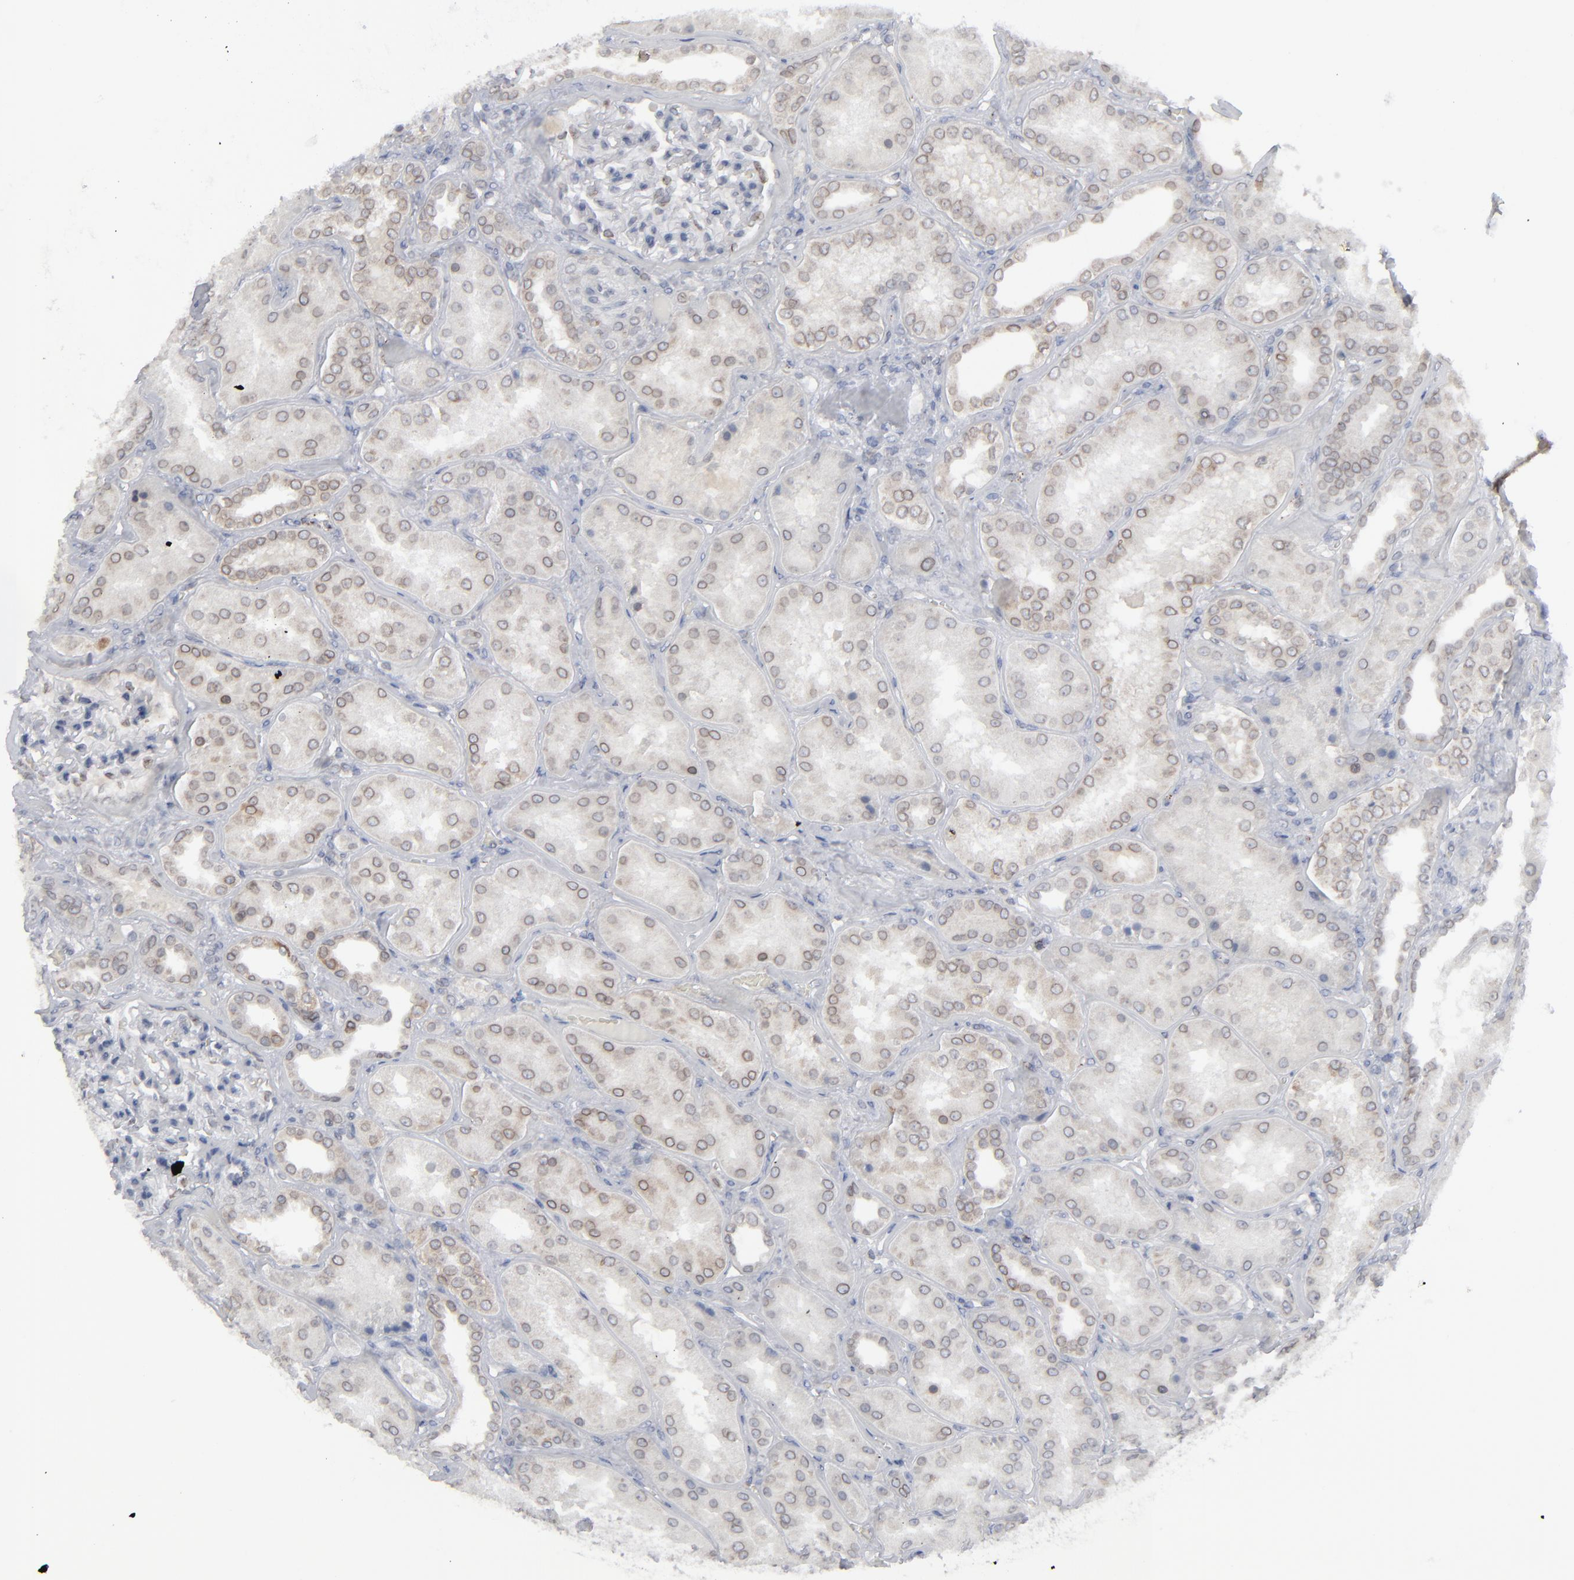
{"staining": {"intensity": "negative", "quantity": "none", "location": "none"}, "tissue": "kidney", "cell_type": "Cells in glomeruli", "image_type": "normal", "snomed": [{"axis": "morphology", "description": "Normal tissue, NOS"}, {"axis": "topography", "description": "Kidney"}], "caption": "A high-resolution photomicrograph shows immunohistochemistry staining of benign kidney, which demonstrates no significant positivity in cells in glomeruli.", "gene": "NUP88", "patient": {"sex": "female", "age": 56}}